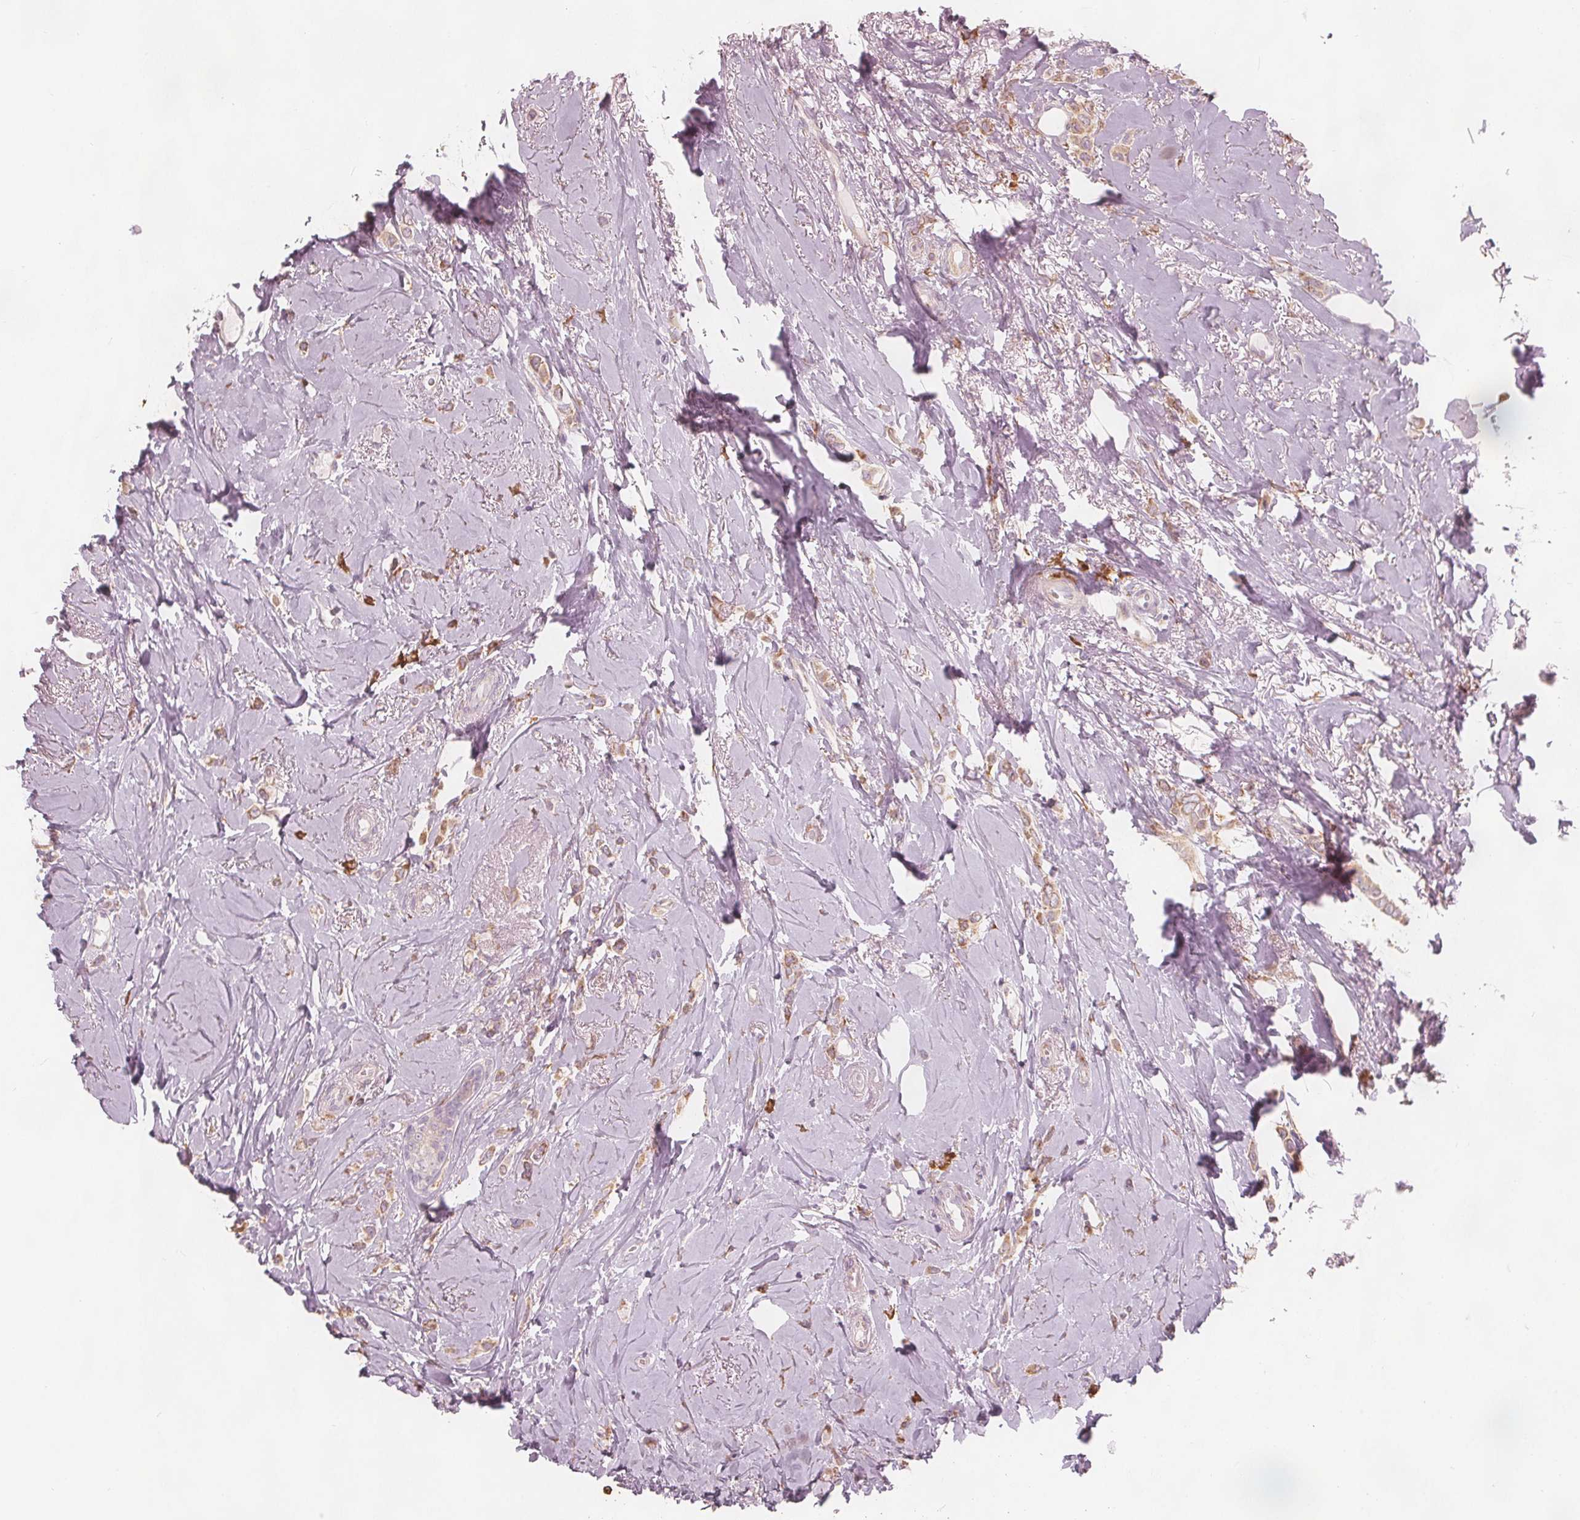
{"staining": {"intensity": "weak", "quantity": ">75%", "location": "cytoplasmic/membranous"}, "tissue": "breast cancer", "cell_type": "Tumor cells", "image_type": "cancer", "snomed": [{"axis": "morphology", "description": "Lobular carcinoma"}, {"axis": "topography", "description": "Breast"}], "caption": "A histopathology image of breast cancer (lobular carcinoma) stained for a protein reveals weak cytoplasmic/membranous brown staining in tumor cells.", "gene": "BRSK1", "patient": {"sex": "female", "age": 66}}